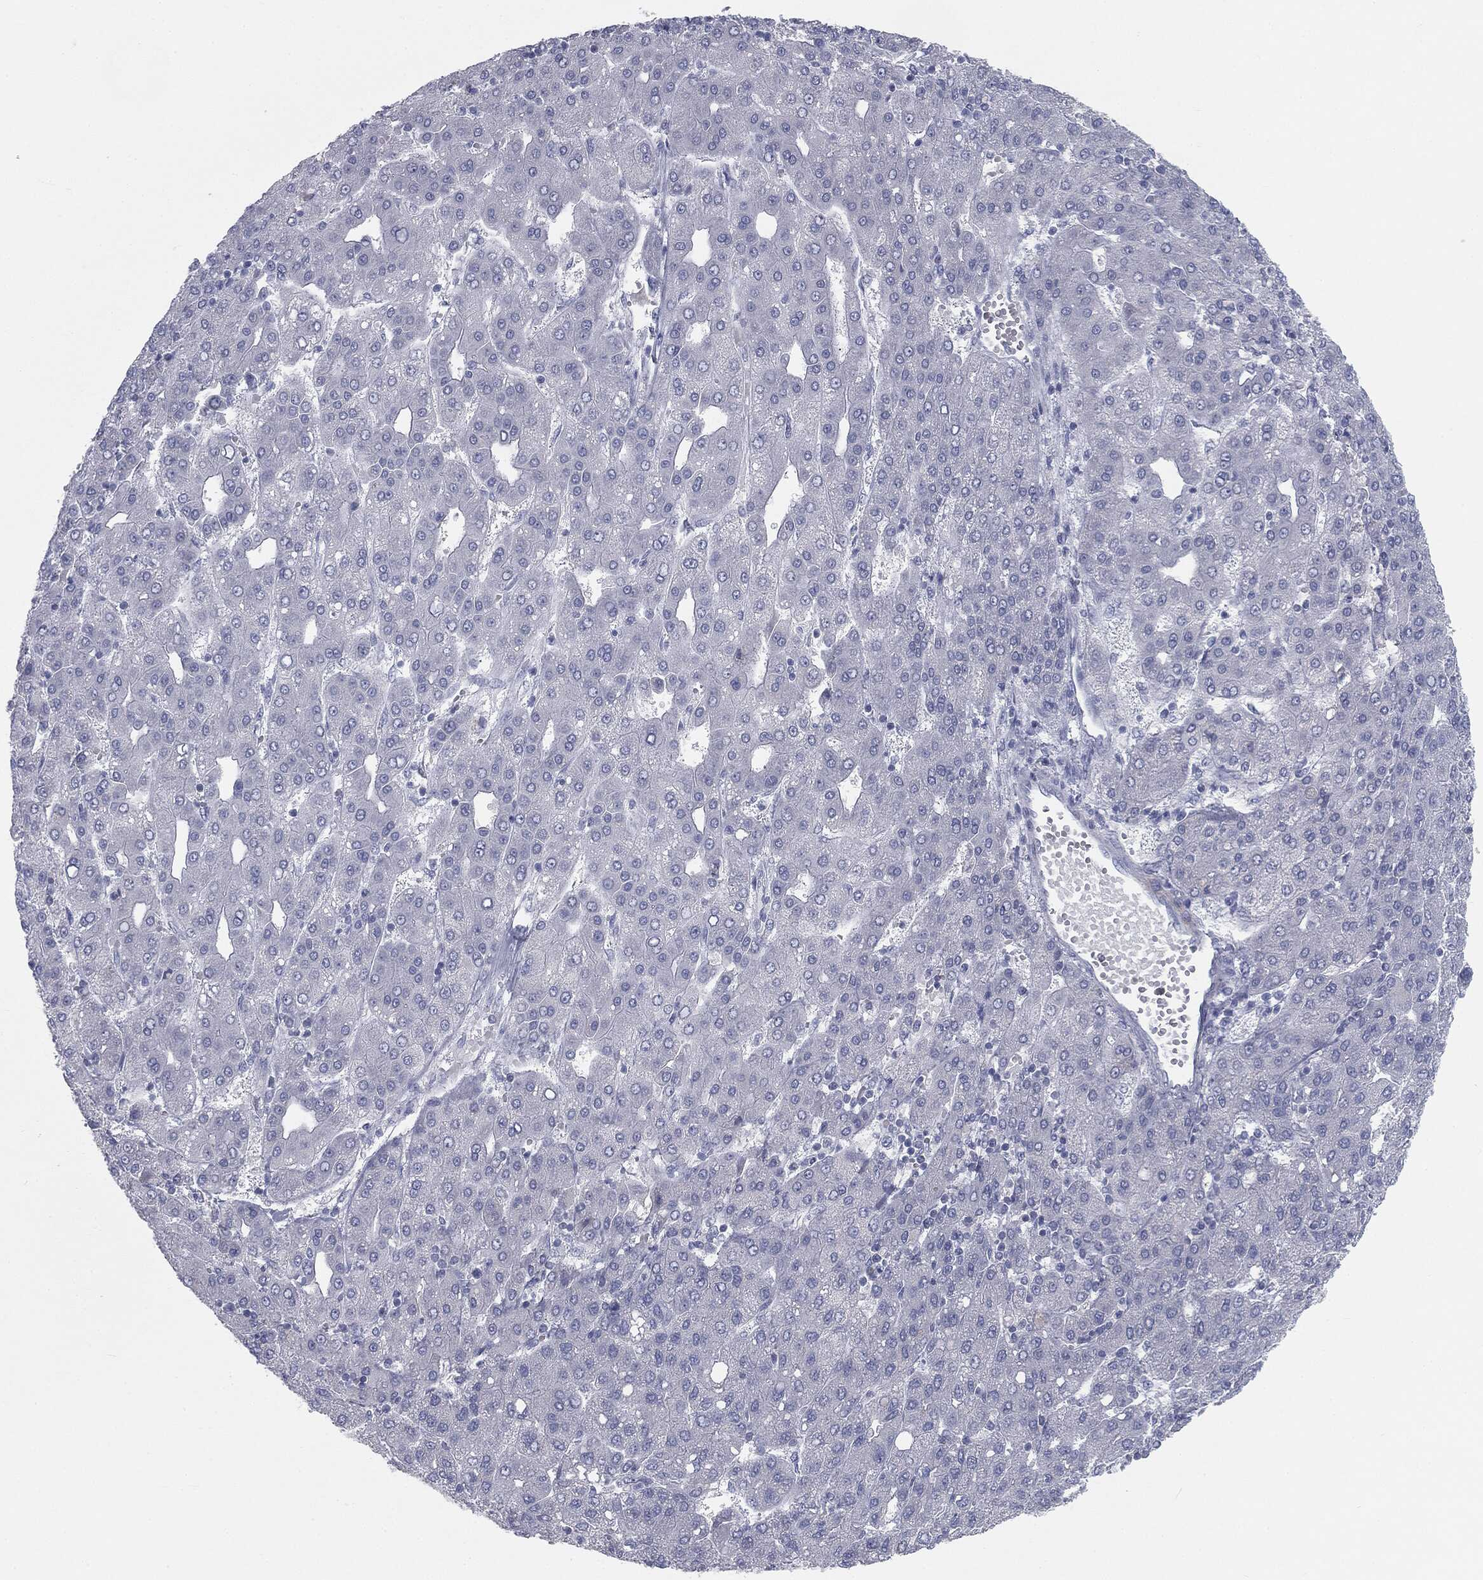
{"staining": {"intensity": "negative", "quantity": "none", "location": "none"}, "tissue": "liver cancer", "cell_type": "Tumor cells", "image_type": "cancer", "snomed": [{"axis": "morphology", "description": "Carcinoma, Hepatocellular, NOS"}, {"axis": "topography", "description": "Liver"}], "caption": "Immunohistochemistry of human liver cancer shows no positivity in tumor cells. Brightfield microscopy of IHC stained with DAB (3,3'-diaminobenzidine) (brown) and hematoxylin (blue), captured at high magnification.", "gene": "CAV3", "patient": {"sex": "male", "age": 65}}